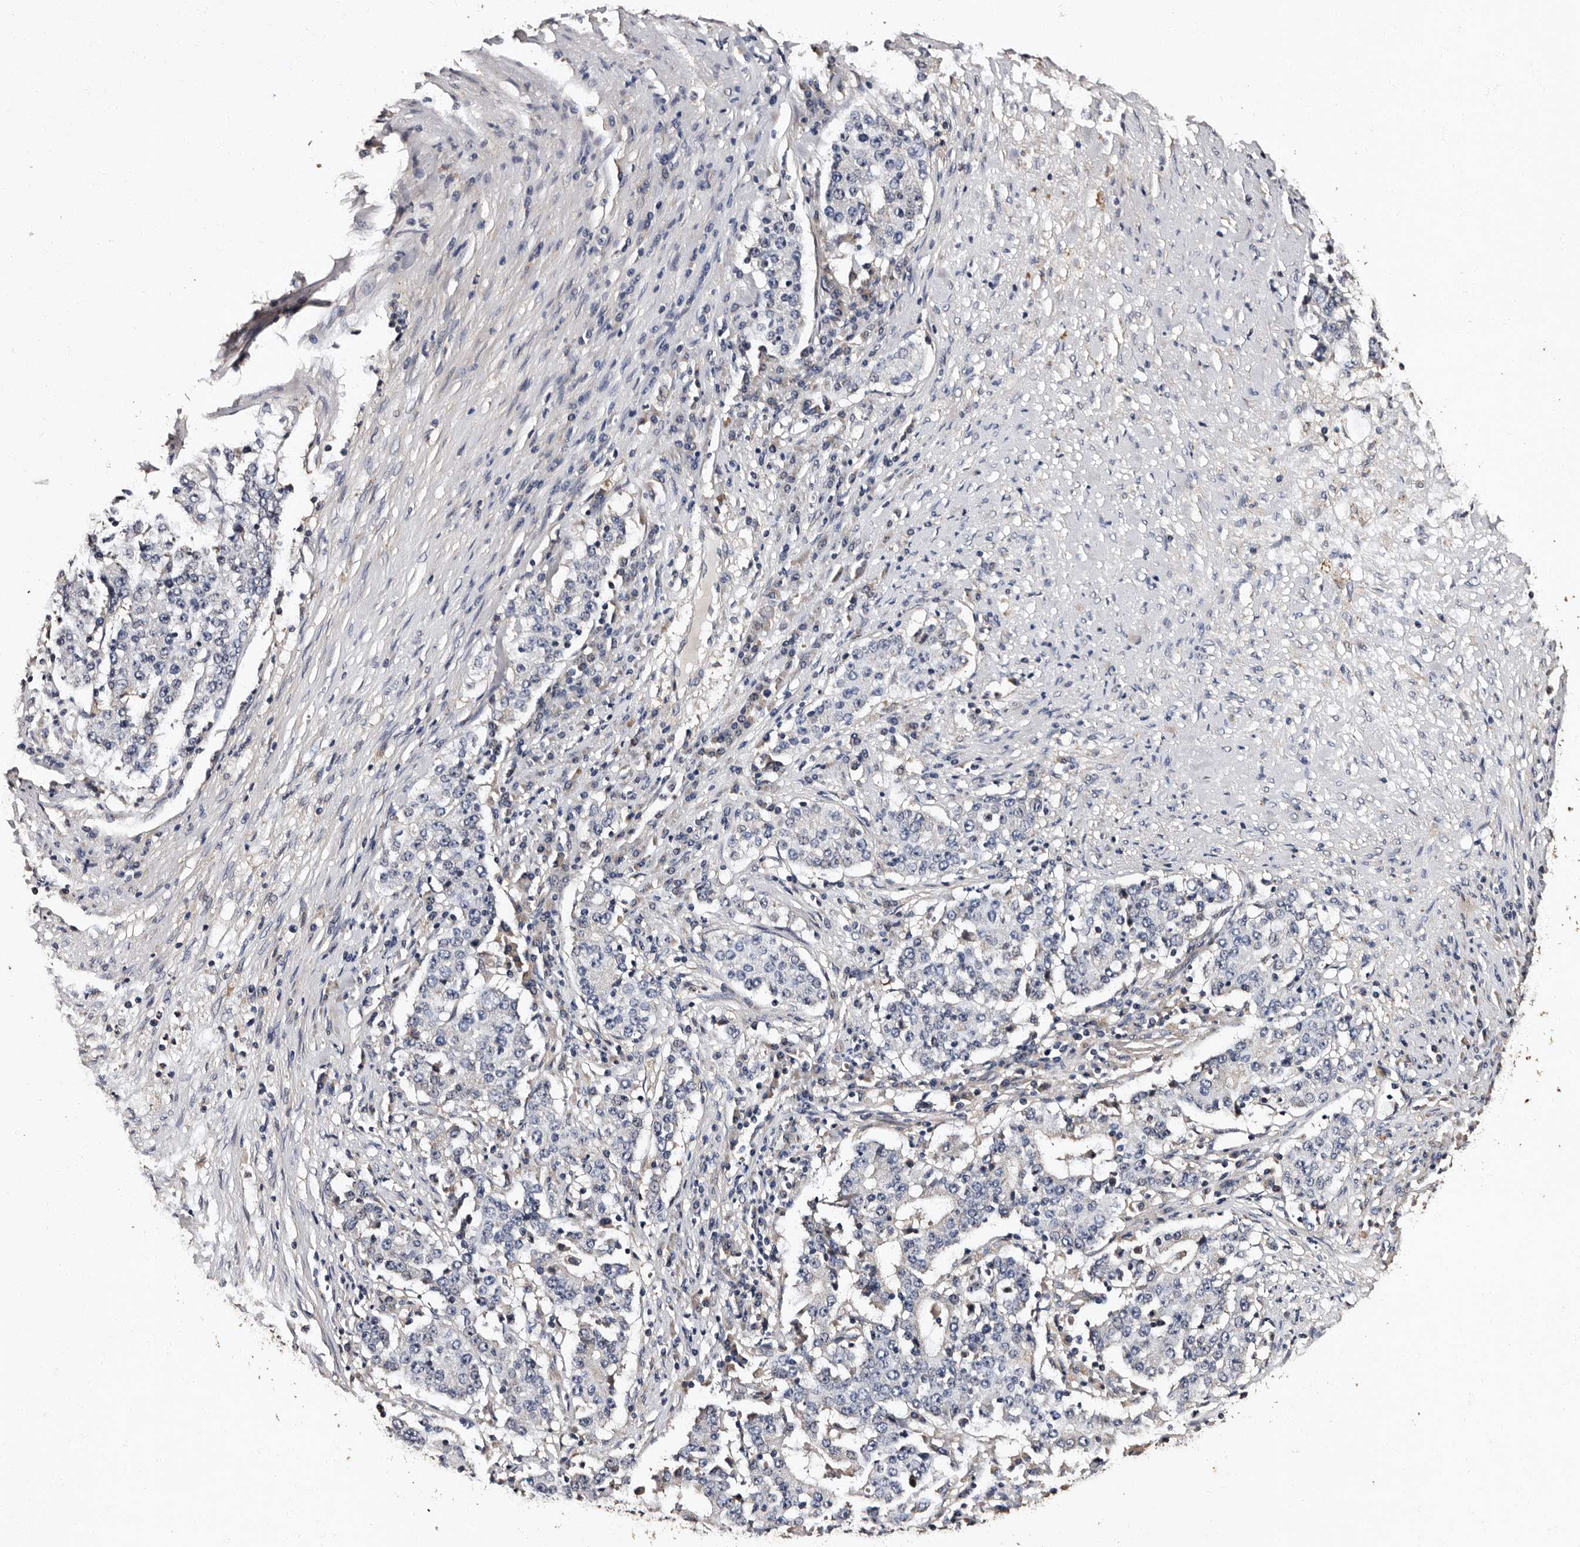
{"staining": {"intensity": "negative", "quantity": "none", "location": "none"}, "tissue": "stomach cancer", "cell_type": "Tumor cells", "image_type": "cancer", "snomed": [{"axis": "morphology", "description": "Adenocarcinoma, NOS"}, {"axis": "topography", "description": "Stomach"}], "caption": "This is an IHC photomicrograph of stomach cancer. There is no positivity in tumor cells.", "gene": "ADCK5", "patient": {"sex": "male", "age": 59}}